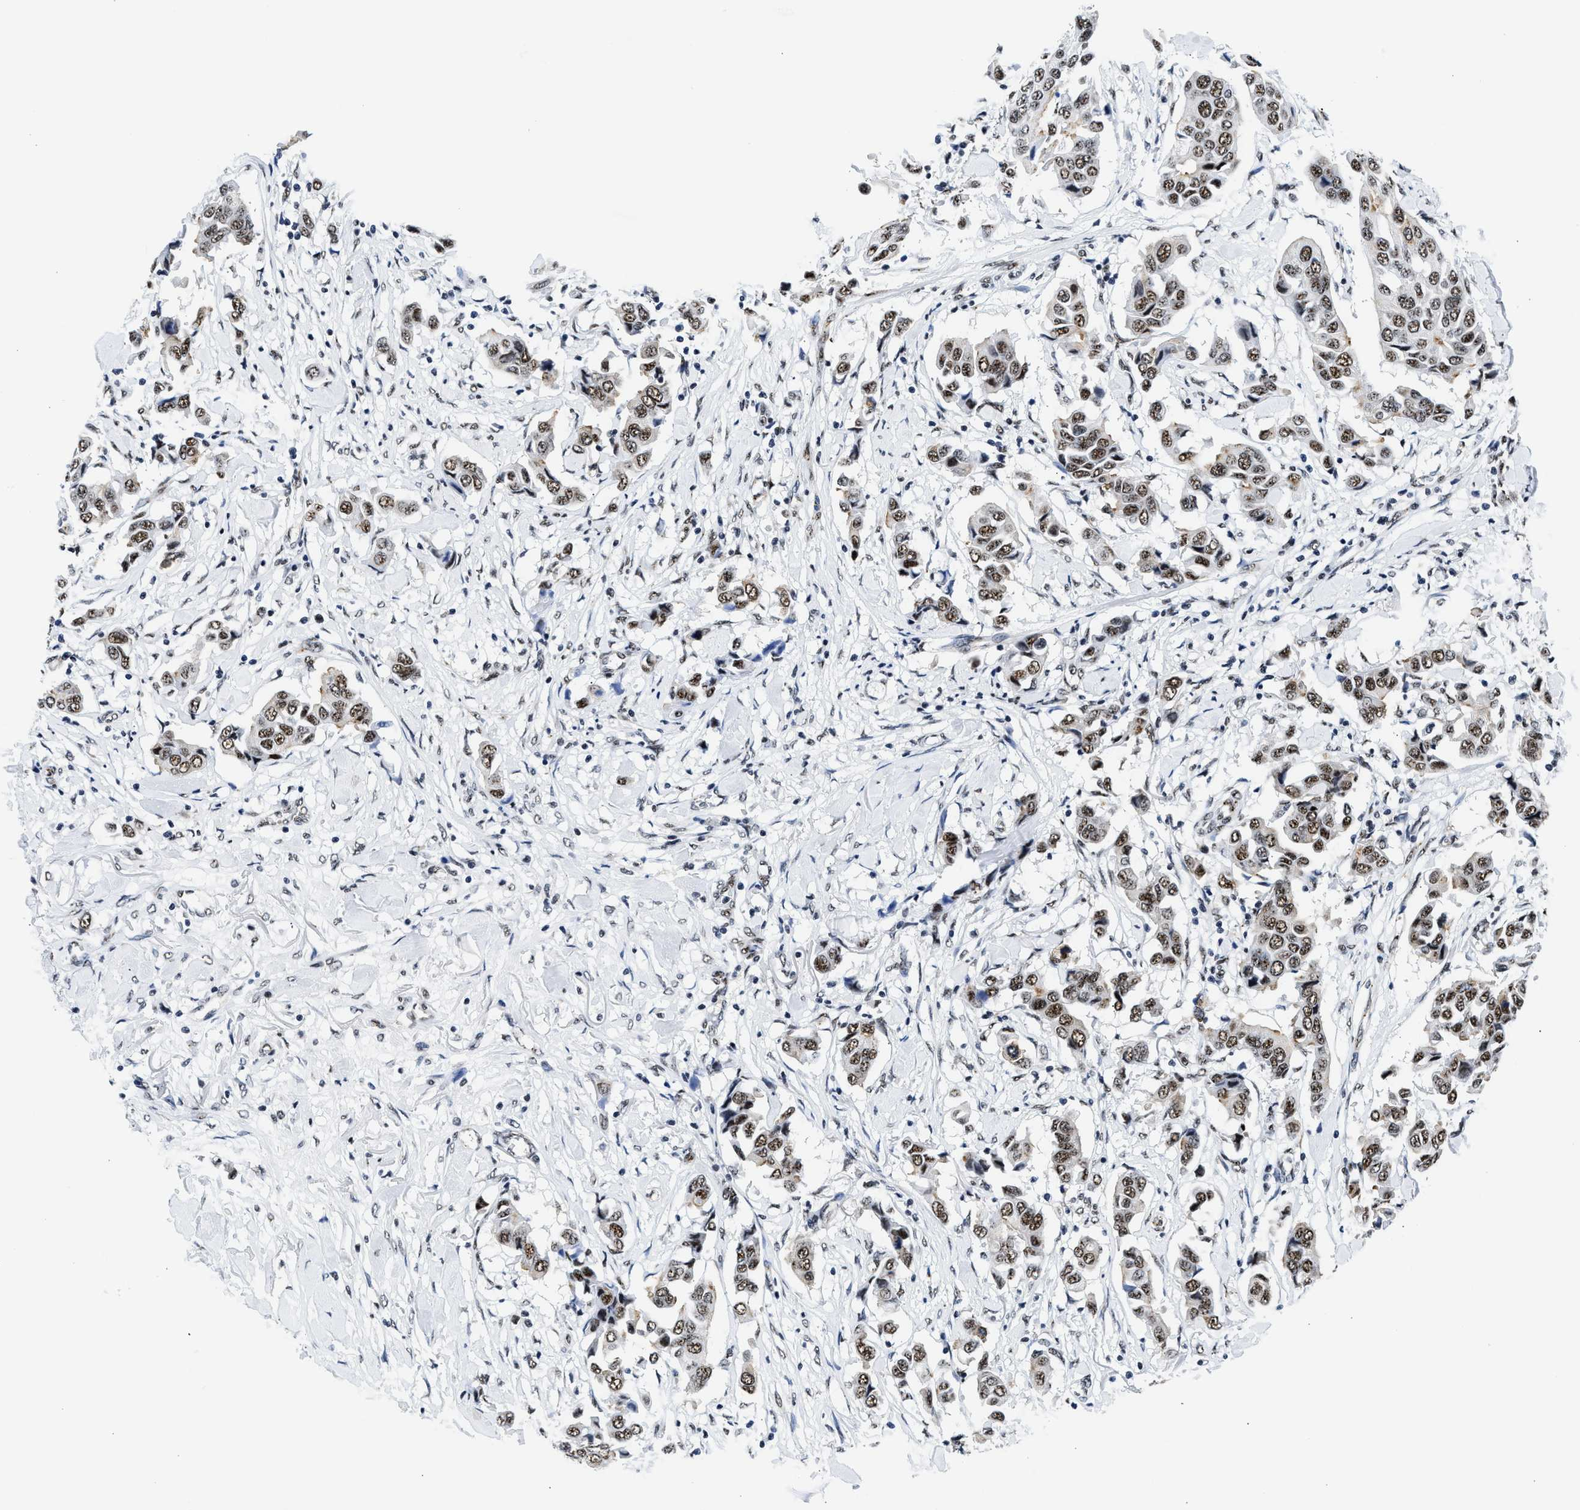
{"staining": {"intensity": "moderate", "quantity": ">75%", "location": "nuclear"}, "tissue": "breast cancer", "cell_type": "Tumor cells", "image_type": "cancer", "snomed": [{"axis": "morphology", "description": "Duct carcinoma"}, {"axis": "topography", "description": "Breast"}], "caption": "This is a micrograph of immunohistochemistry (IHC) staining of breast cancer (infiltrating ductal carcinoma), which shows moderate positivity in the nuclear of tumor cells.", "gene": "RBM8A", "patient": {"sex": "female", "age": 80}}